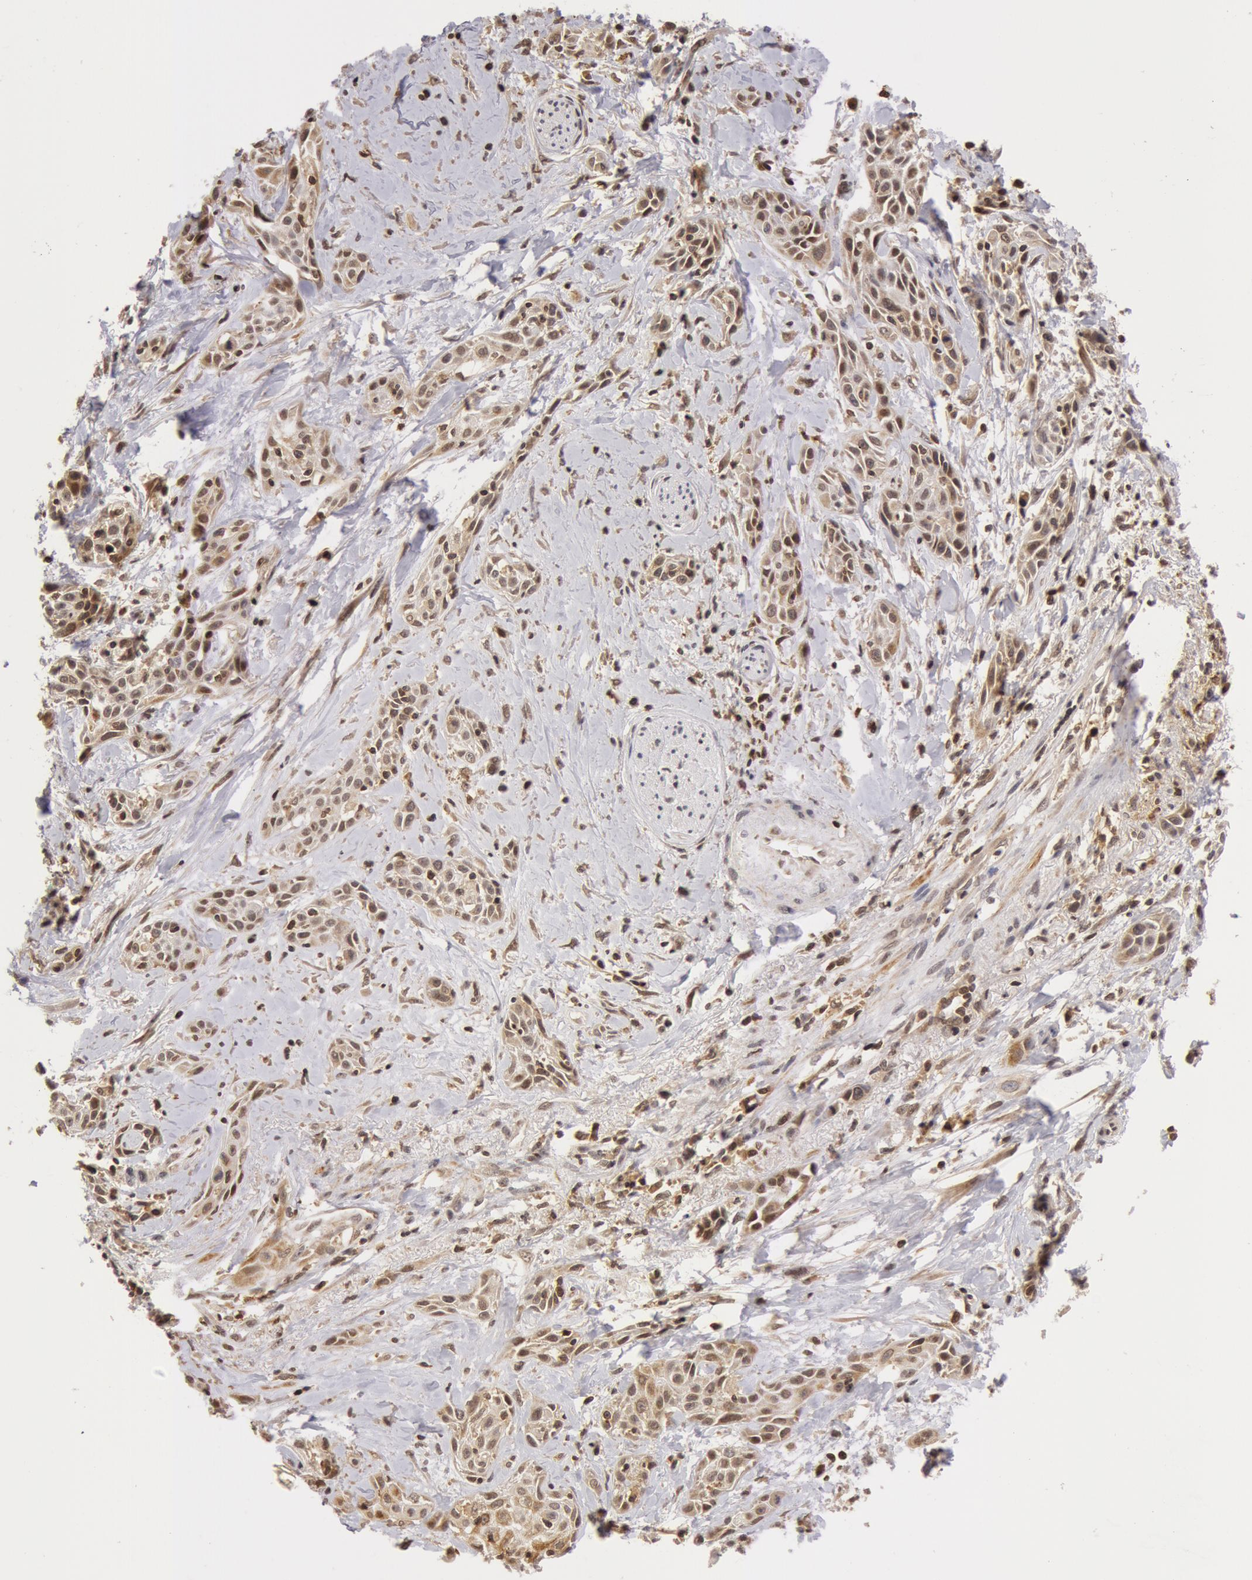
{"staining": {"intensity": "weak", "quantity": ">75%", "location": "cytoplasmic/membranous"}, "tissue": "skin cancer", "cell_type": "Tumor cells", "image_type": "cancer", "snomed": [{"axis": "morphology", "description": "Squamous cell carcinoma, NOS"}, {"axis": "topography", "description": "Skin"}, {"axis": "topography", "description": "Anal"}], "caption": "Brown immunohistochemical staining in skin cancer reveals weak cytoplasmic/membranous staining in approximately >75% of tumor cells.", "gene": "ZNF350", "patient": {"sex": "male", "age": 64}}